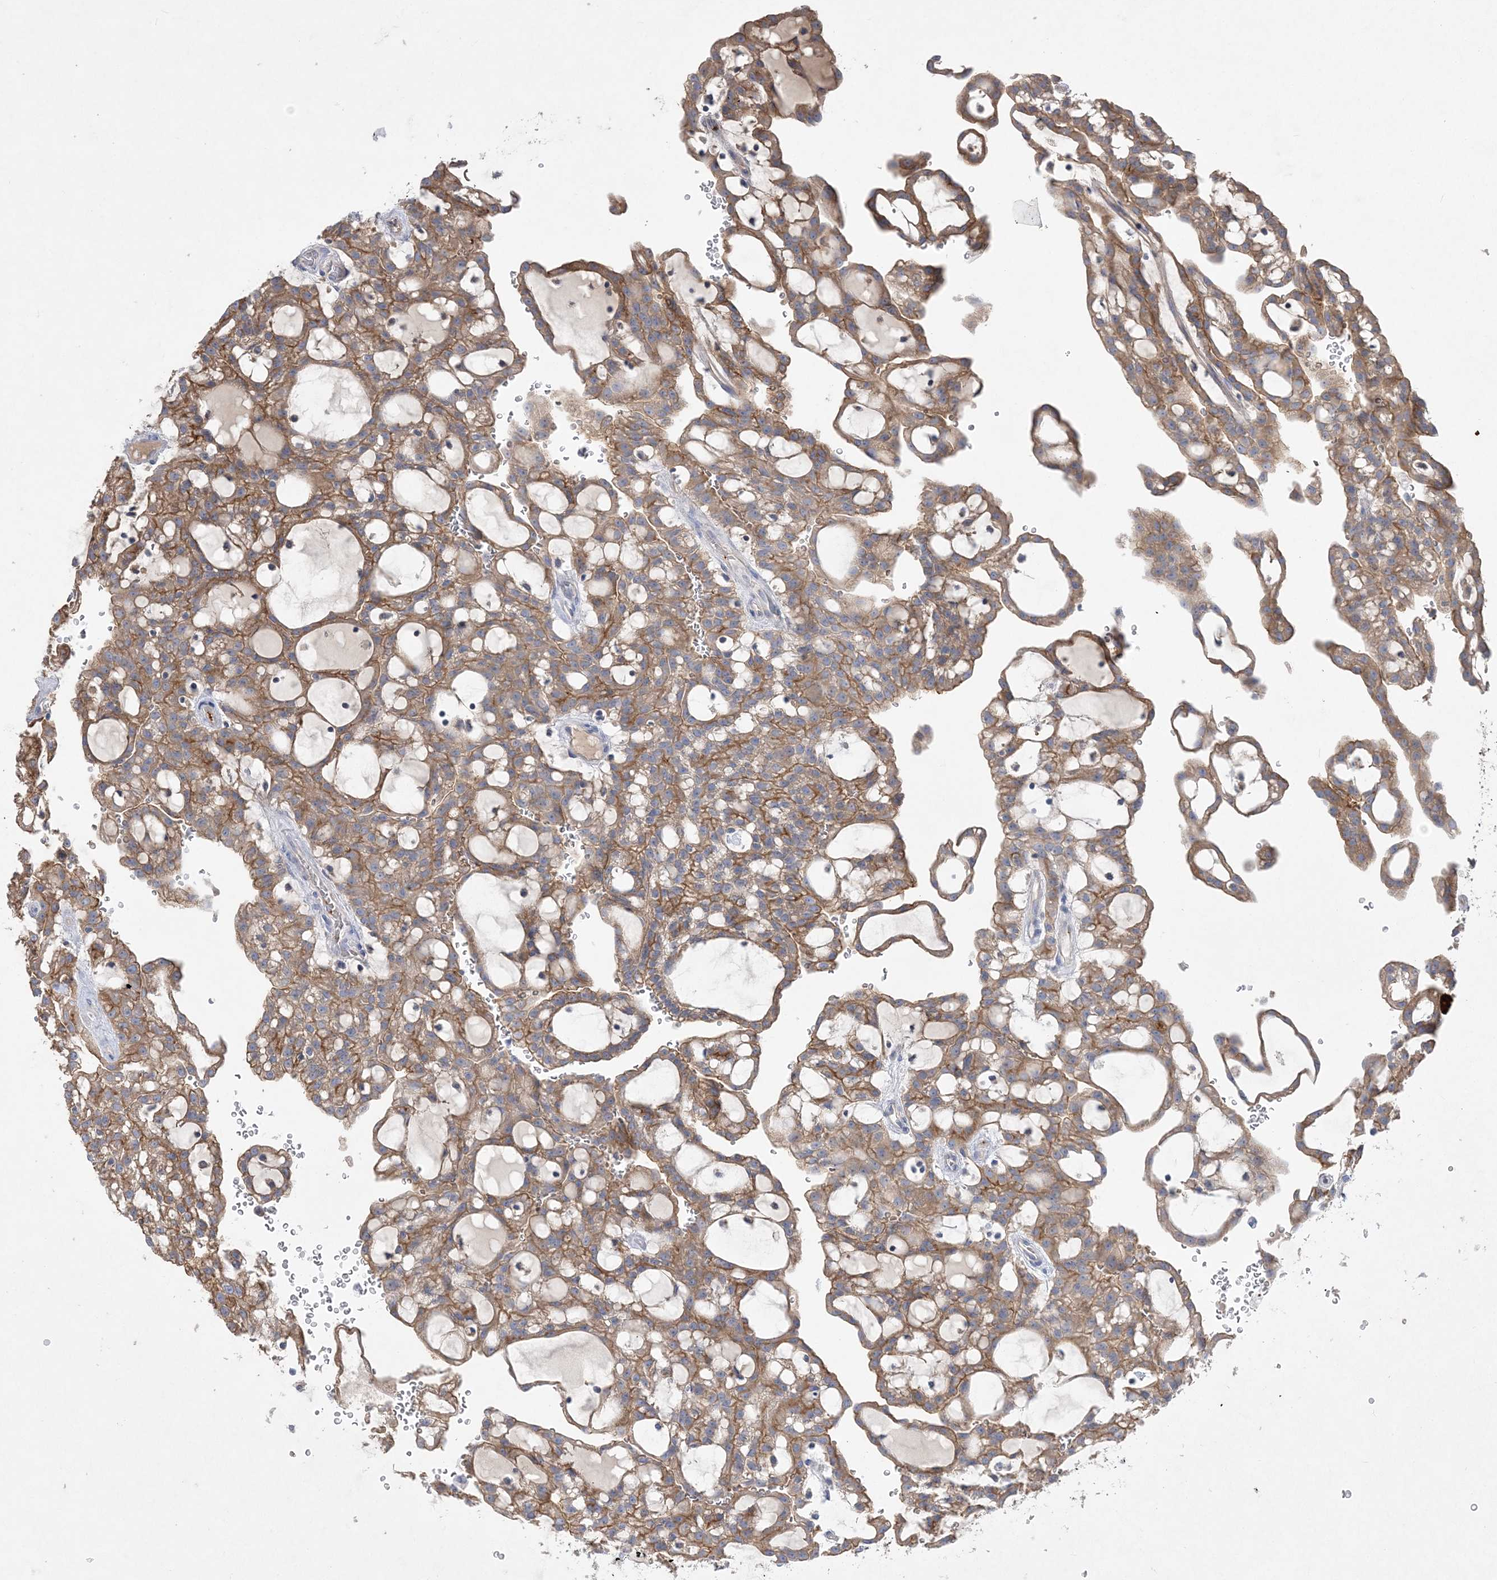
{"staining": {"intensity": "moderate", "quantity": ">75%", "location": "cytoplasmic/membranous"}, "tissue": "renal cancer", "cell_type": "Tumor cells", "image_type": "cancer", "snomed": [{"axis": "morphology", "description": "Adenocarcinoma, NOS"}, {"axis": "topography", "description": "Kidney"}], "caption": "Renal cancer stained for a protein (brown) shows moderate cytoplasmic/membranous positive positivity in about >75% of tumor cells.", "gene": "ADCK2", "patient": {"sex": "male", "age": 63}}